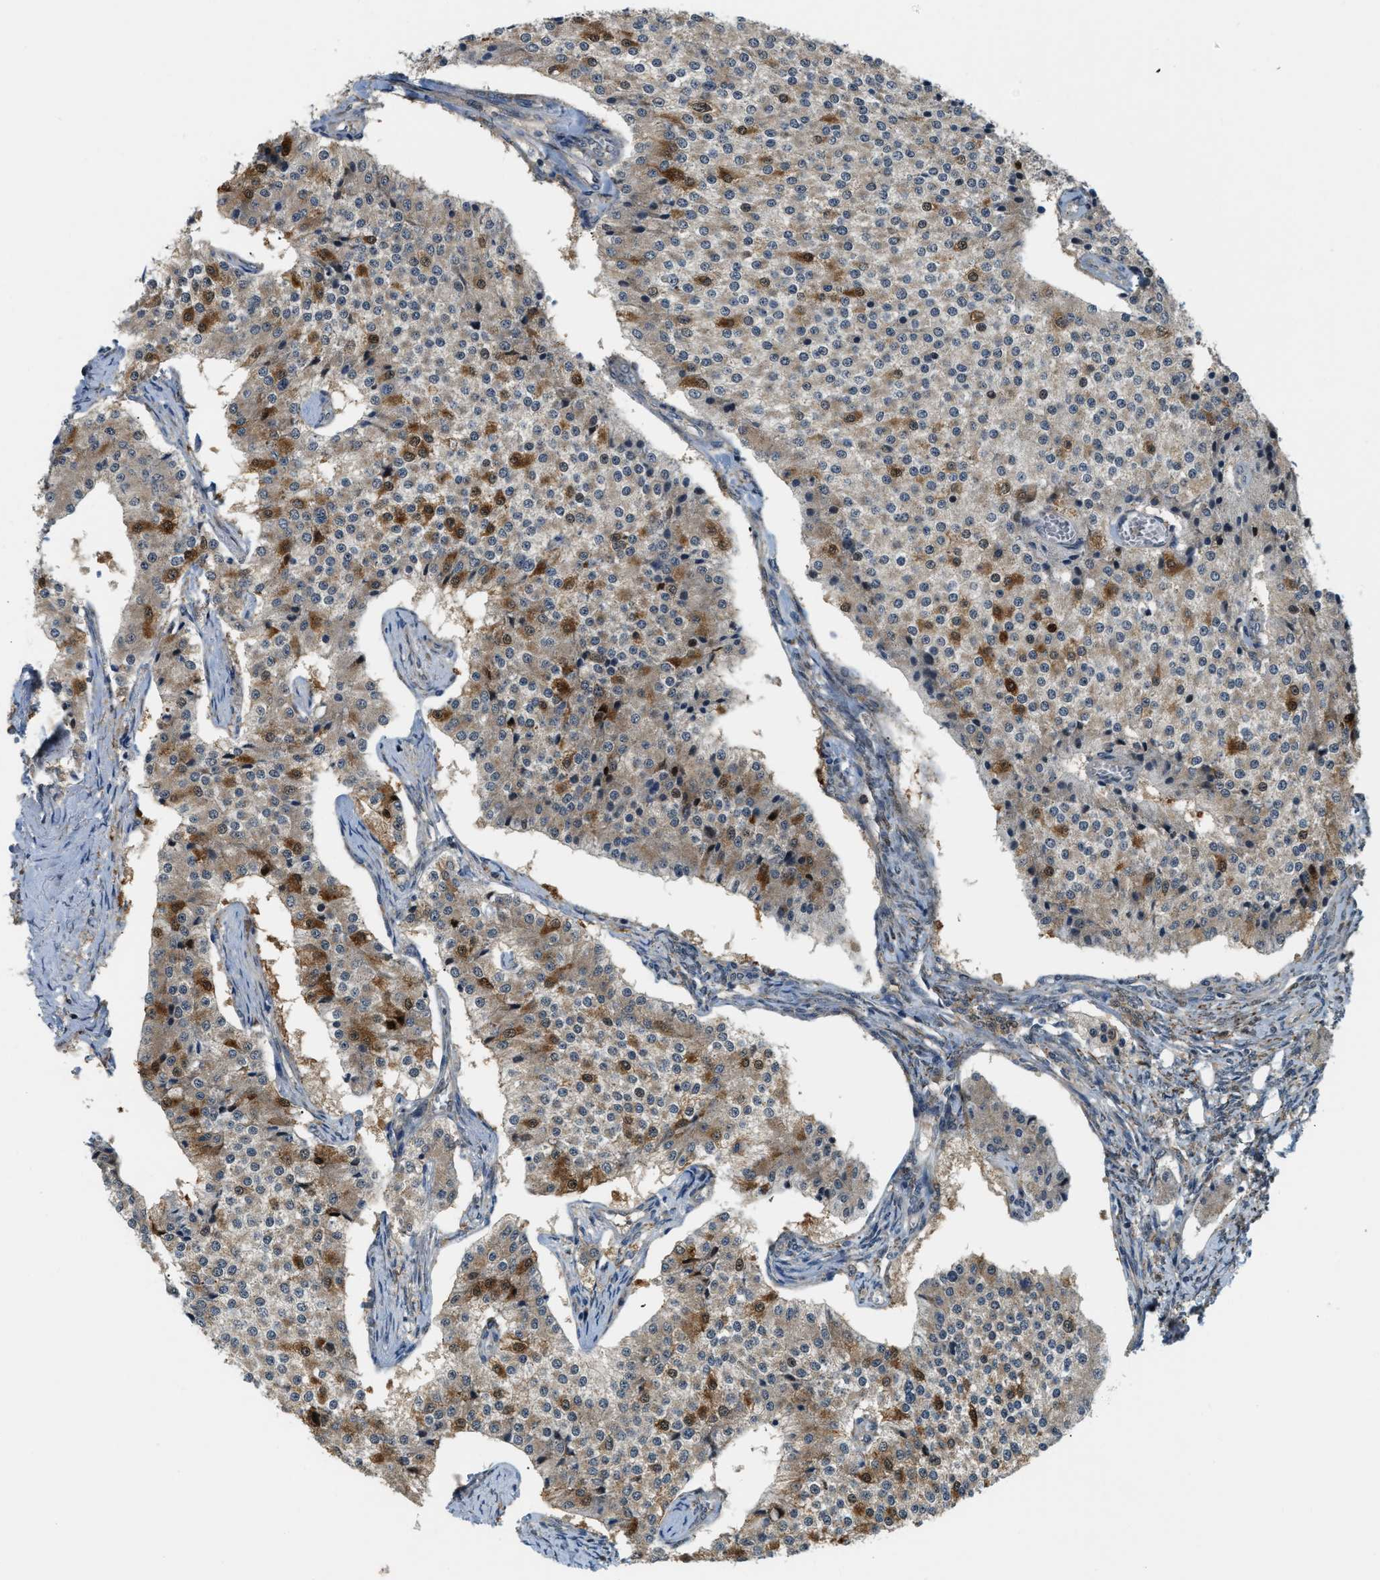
{"staining": {"intensity": "moderate", "quantity": ">75%", "location": "cytoplasmic/membranous"}, "tissue": "carcinoid", "cell_type": "Tumor cells", "image_type": "cancer", "snomed": [{"axis": "morphology", "description": "Carcinoid, malignant, NOS"}, {"axis": "topography", "description": "Colon"}], "caption": "Carcinoid (malignant) was stained to show a protein in brown. There is medium levels of moderate cytoplasmic/membranous staining in about >75% of tumor cells. Immunohistochemistry (ihc) stains the protein of interest in brown and the nuclei are stained blue.", "gene": "STARD3NL", "patient": {"sex": "female", "age": 52}}